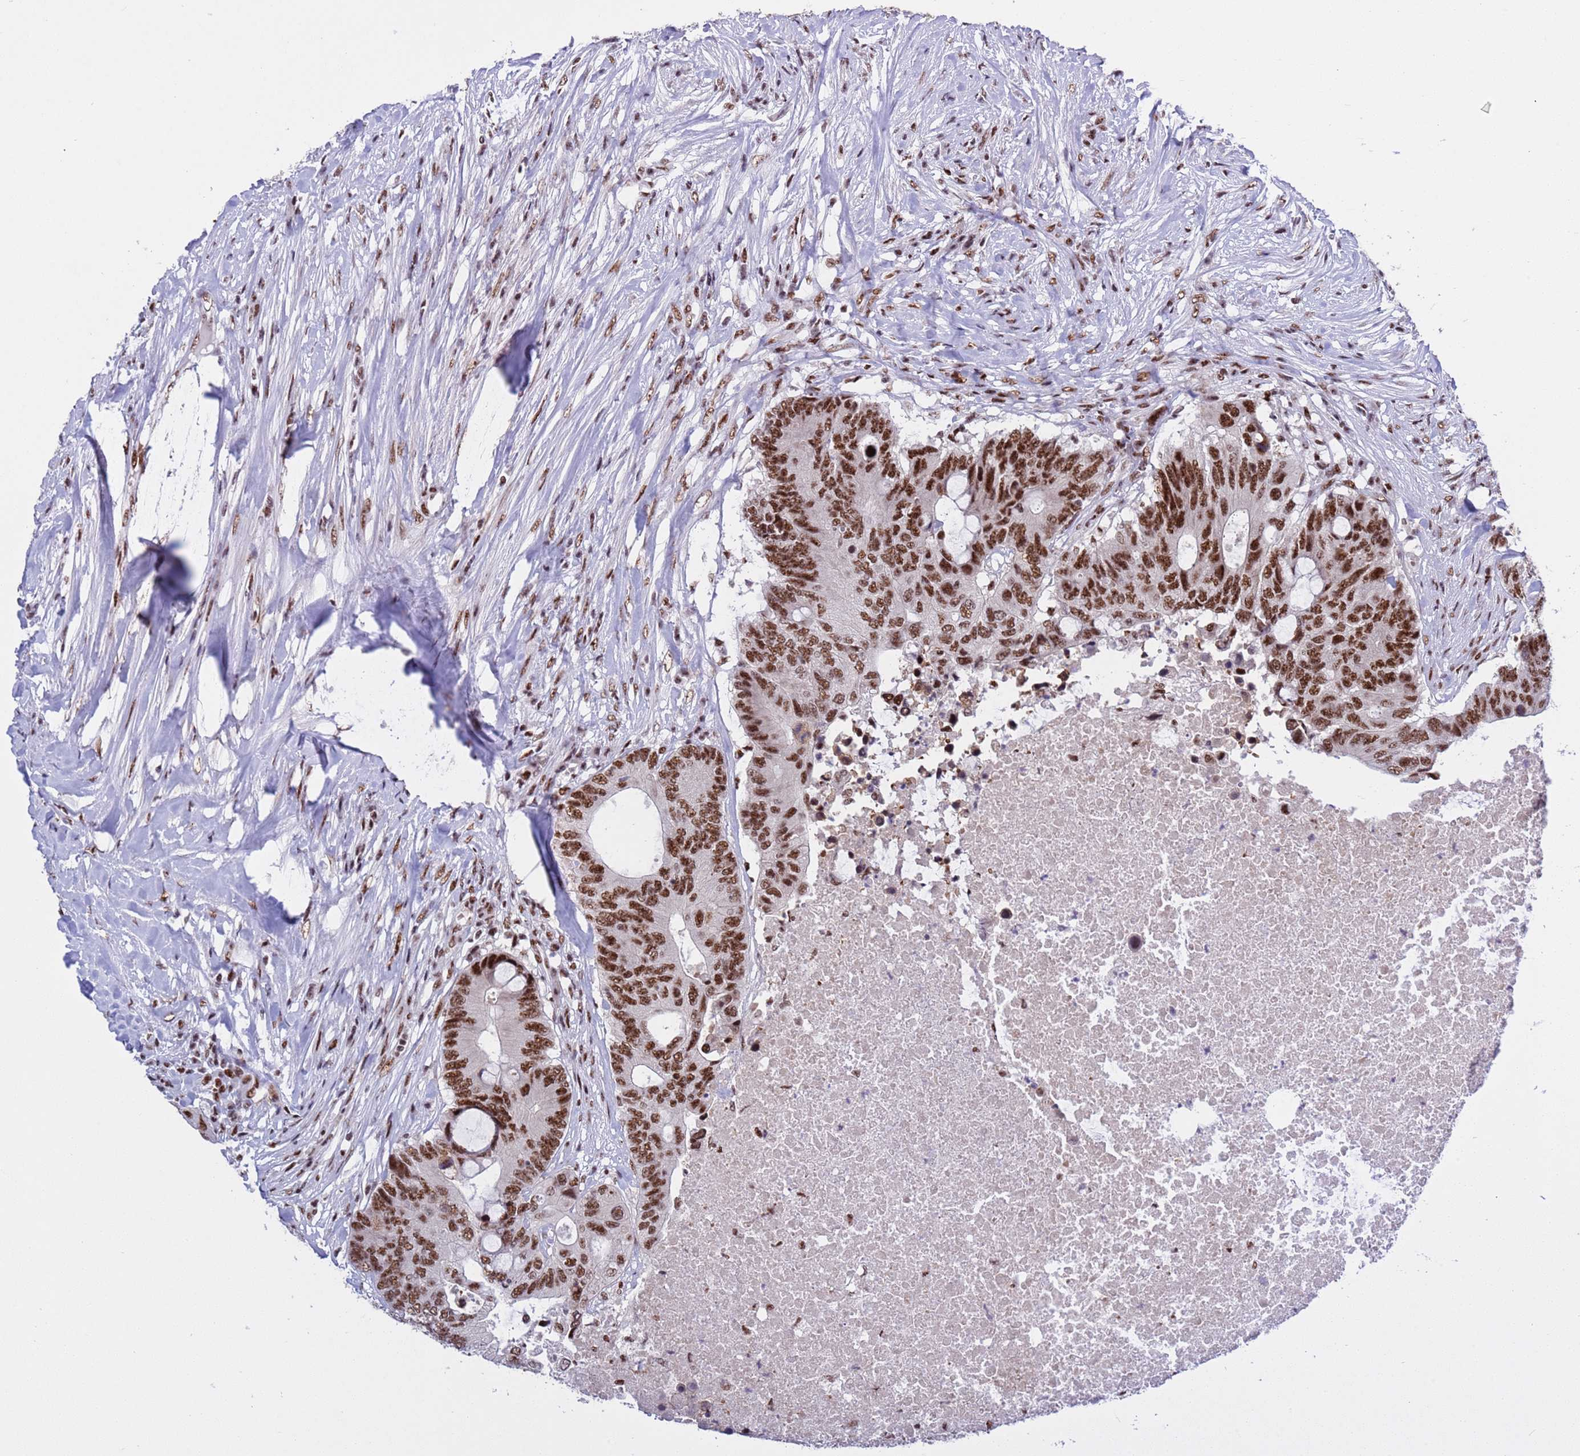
{"staining": {"intensity": "strong", "quantity": ">75%", "location": "nuclear"}, "tissue": "colorectal cancer", "cell_type": "Tumor cells", "image_type": "cancer", "snomed": [{"axis": "morphology", "description": "Adenocarcinoma, NOS"}, {"axis": "topography", "description": "Colon"}], "caption": "Immunohistochemical staining of adenocarcinoma (colorectal) reveals high levels of strong nuclear protein positivity in about >75% of tumor cells.", "gene": "THOC2", "patient": {"sex": "male", "age": 71}}